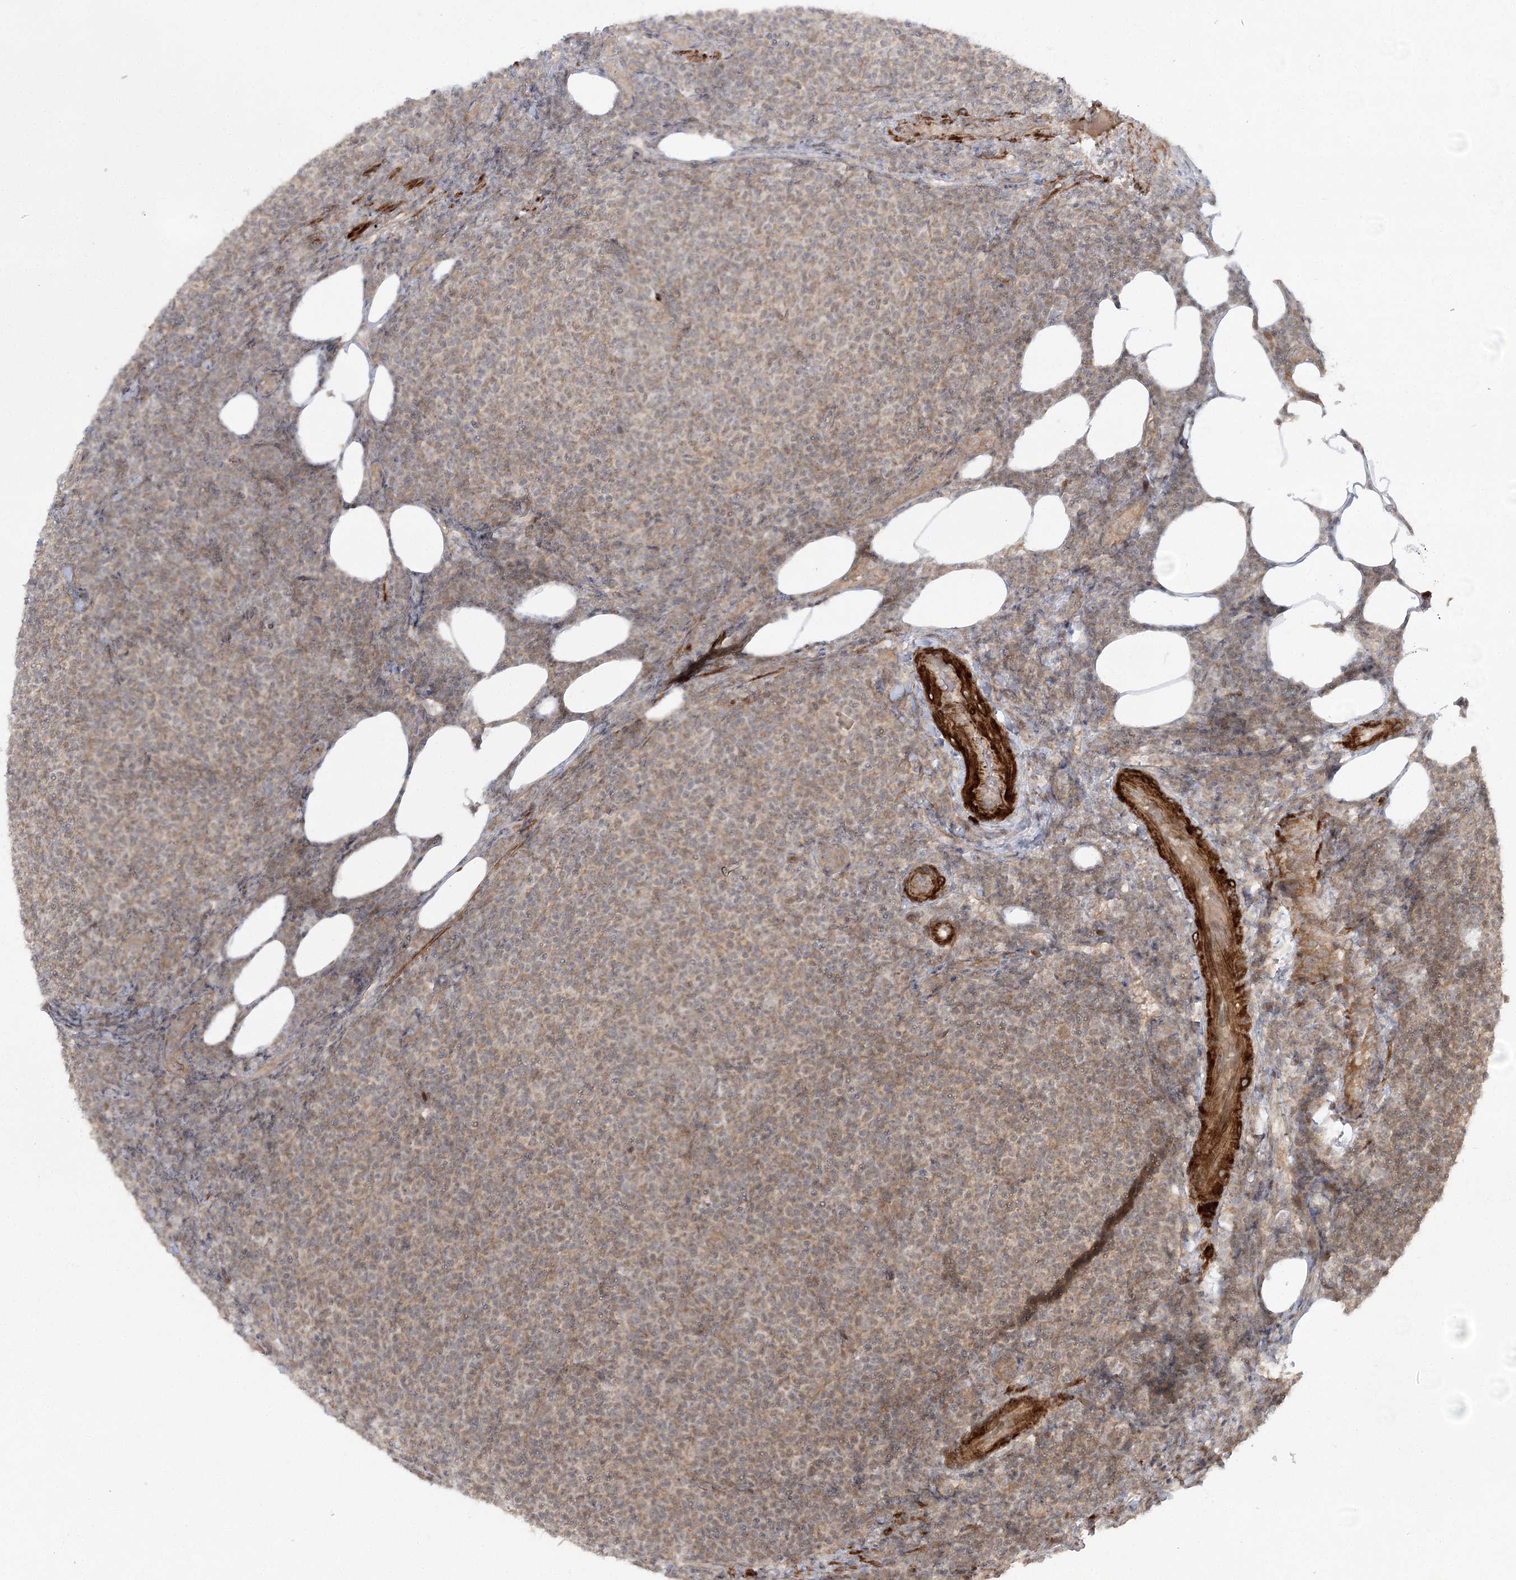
{"staining": {"intensity": "weak", "quantity": "25%-75%", "location": "cytoplasmic/membranous"}, "tissue": "lymphoma", "cell_type": "Tumor cells", "image_type": "cancer", "snomed": [{"axis": "morphology", "description": "Malignant lymphoma, non-Hodgkin's type, Low grade"}, {"axis": "topography", "description": "Lymph node"}], "caption": "Lymphoma stained with a protein marker displays weak staining in tumor cells.", "gene": "SH2D3A", "patient": {"sex": "male", "age": 66}}